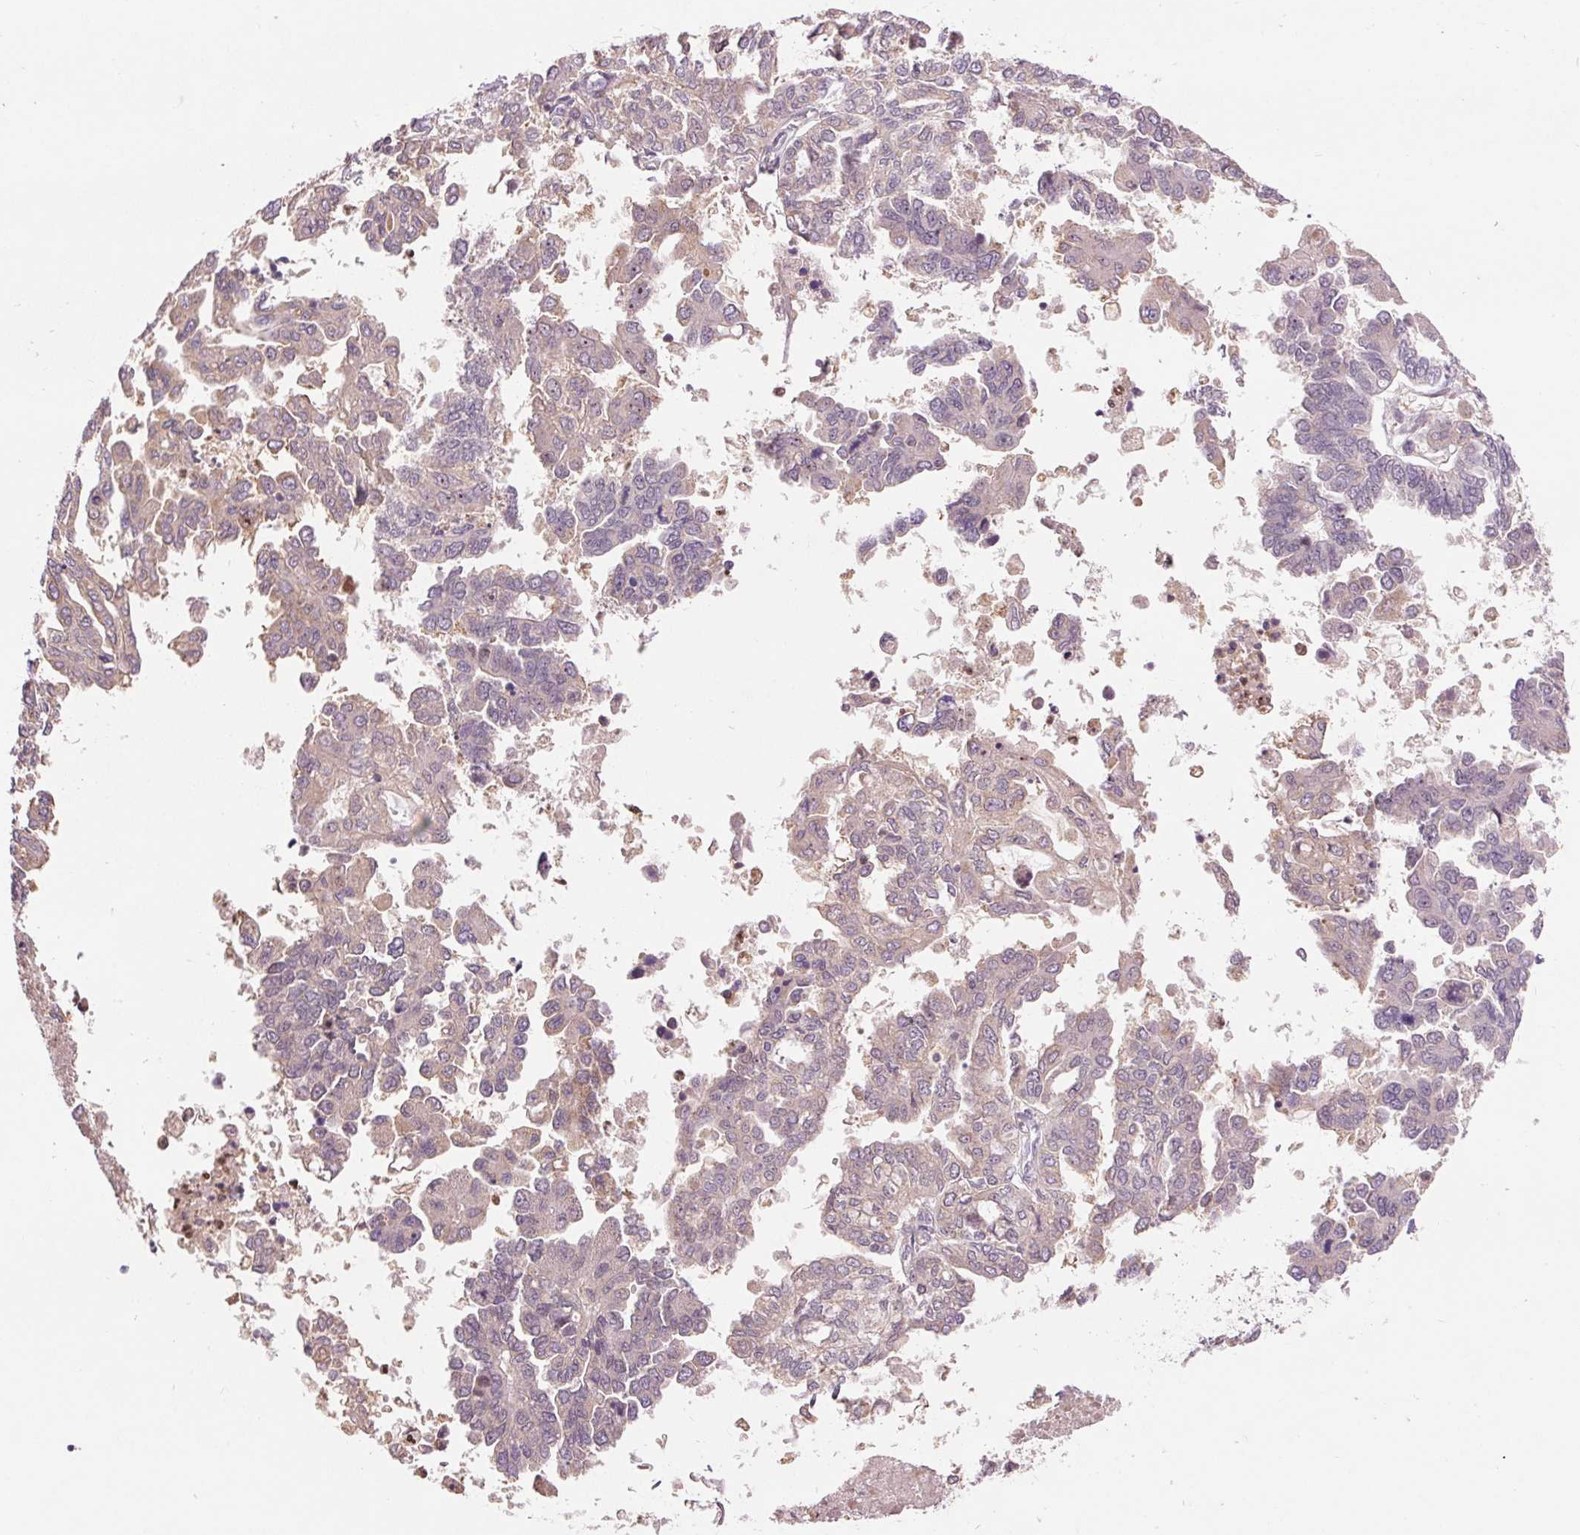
{"staining": {"intensity": "moderate", "quantity": "<25%", "location": "nuclear"}, "tissue": "ovarian cancer", "cell_type": "Tumor cells", "image_type": "cancer", "snomed": [{"axis": "morphology", "description": "Cystadenocarcinoma, serous, NOS"}, {"axis": "topography", "description": "Ovary"}], "caption": "An image showing moderate nuclear positivity in approximately <25% of tumor cells in ovarian serous cystadenocarcinoma, as visualized by brown immunohistochemical staining.", "gene": "RANBP3L", "patient": {"sex": "female", "age": 53}}